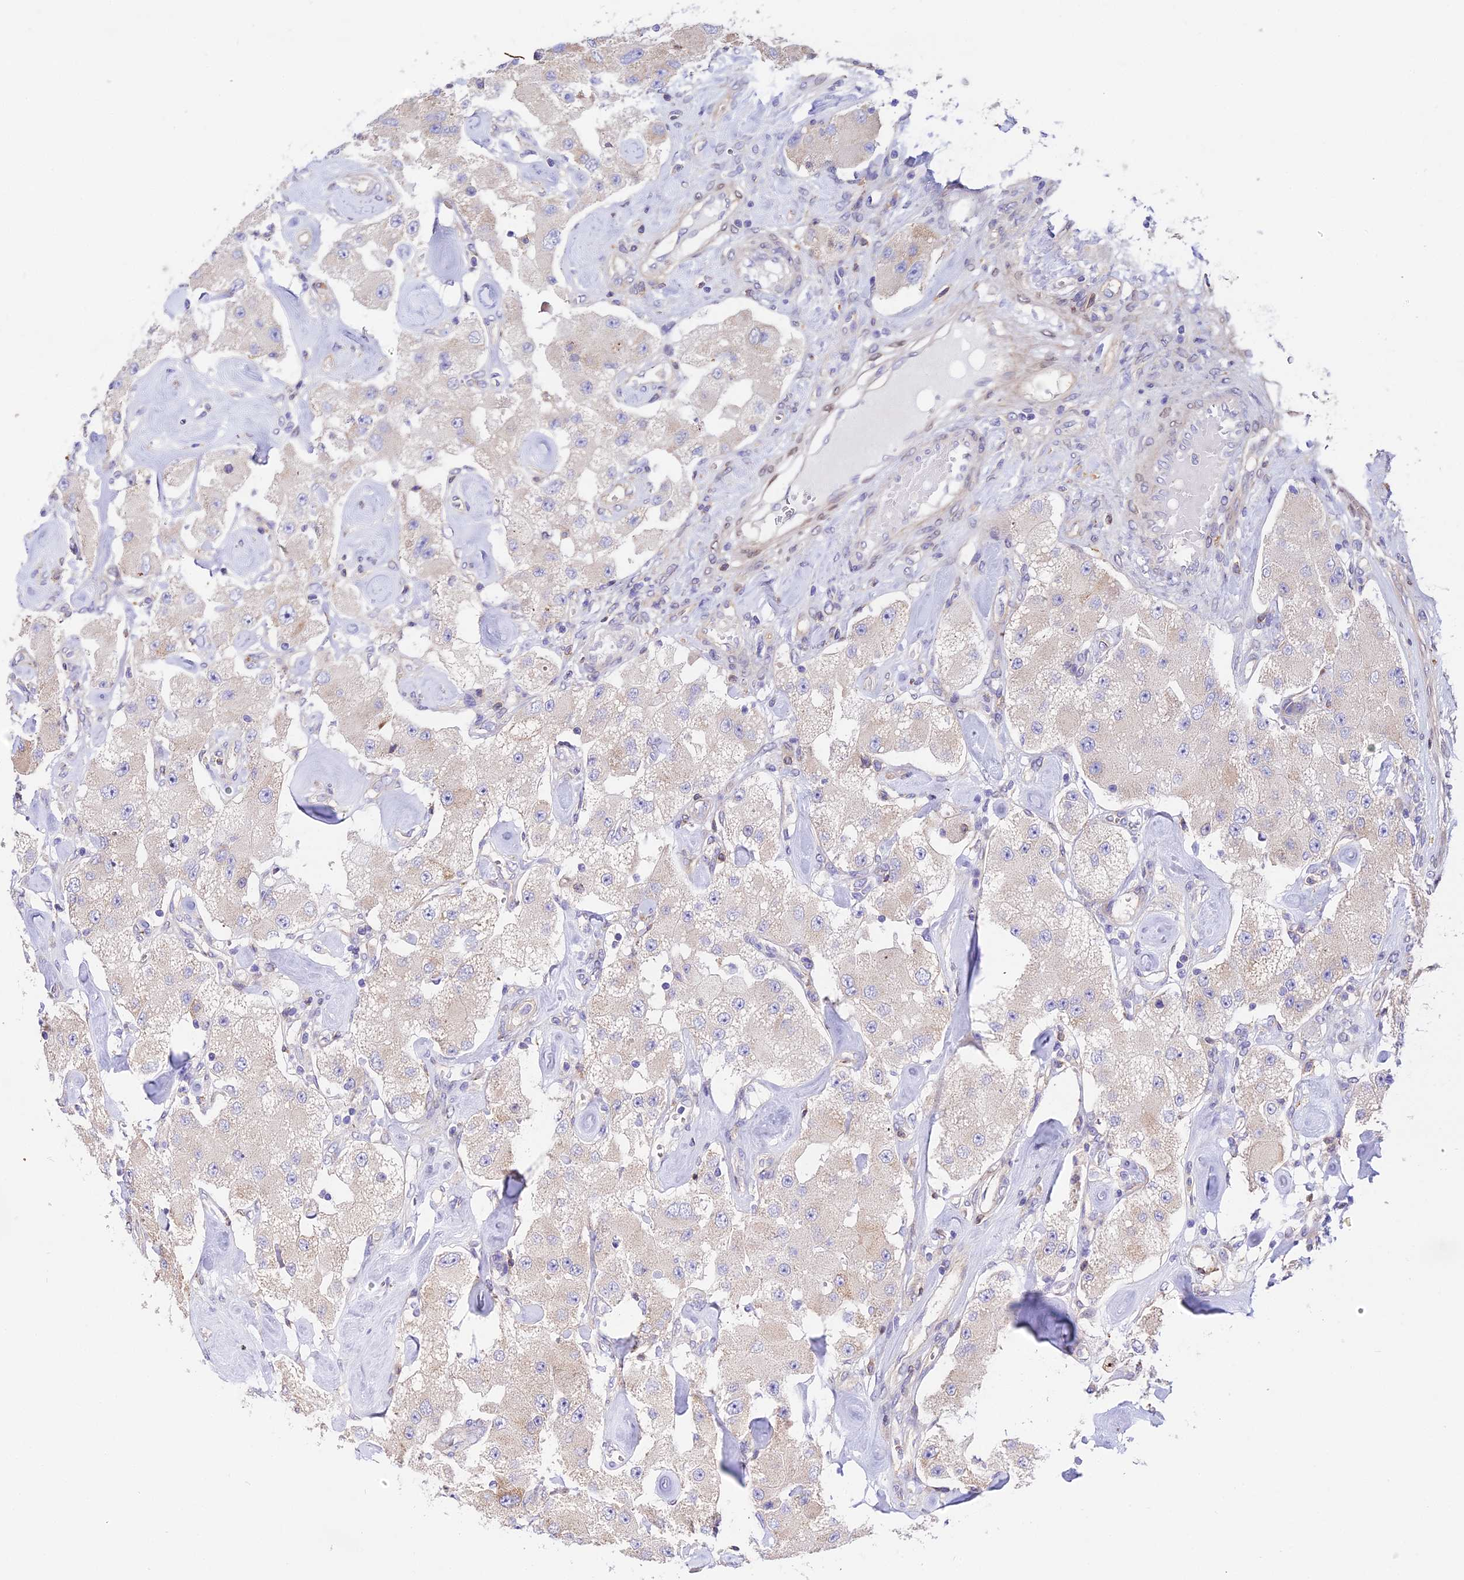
{"staining": {"intensity": "negative", "quantity": "none", "location": "none"}, "tissue": "carcinoid", "cell_type": "Tumor cells", "image_type": "cancer", "snomed": [{"axis": "morphology", "description": "Carcinoid, malignant, NOS"}, {"axis": "topography", "description": "Pancreas"}], "caption": "Immunohistochemistry (IHC) of carcinoid shows no positivity in tumor cells.", "gene": "TRIM43B", "patient": {"sex": "male", "age": 41}}